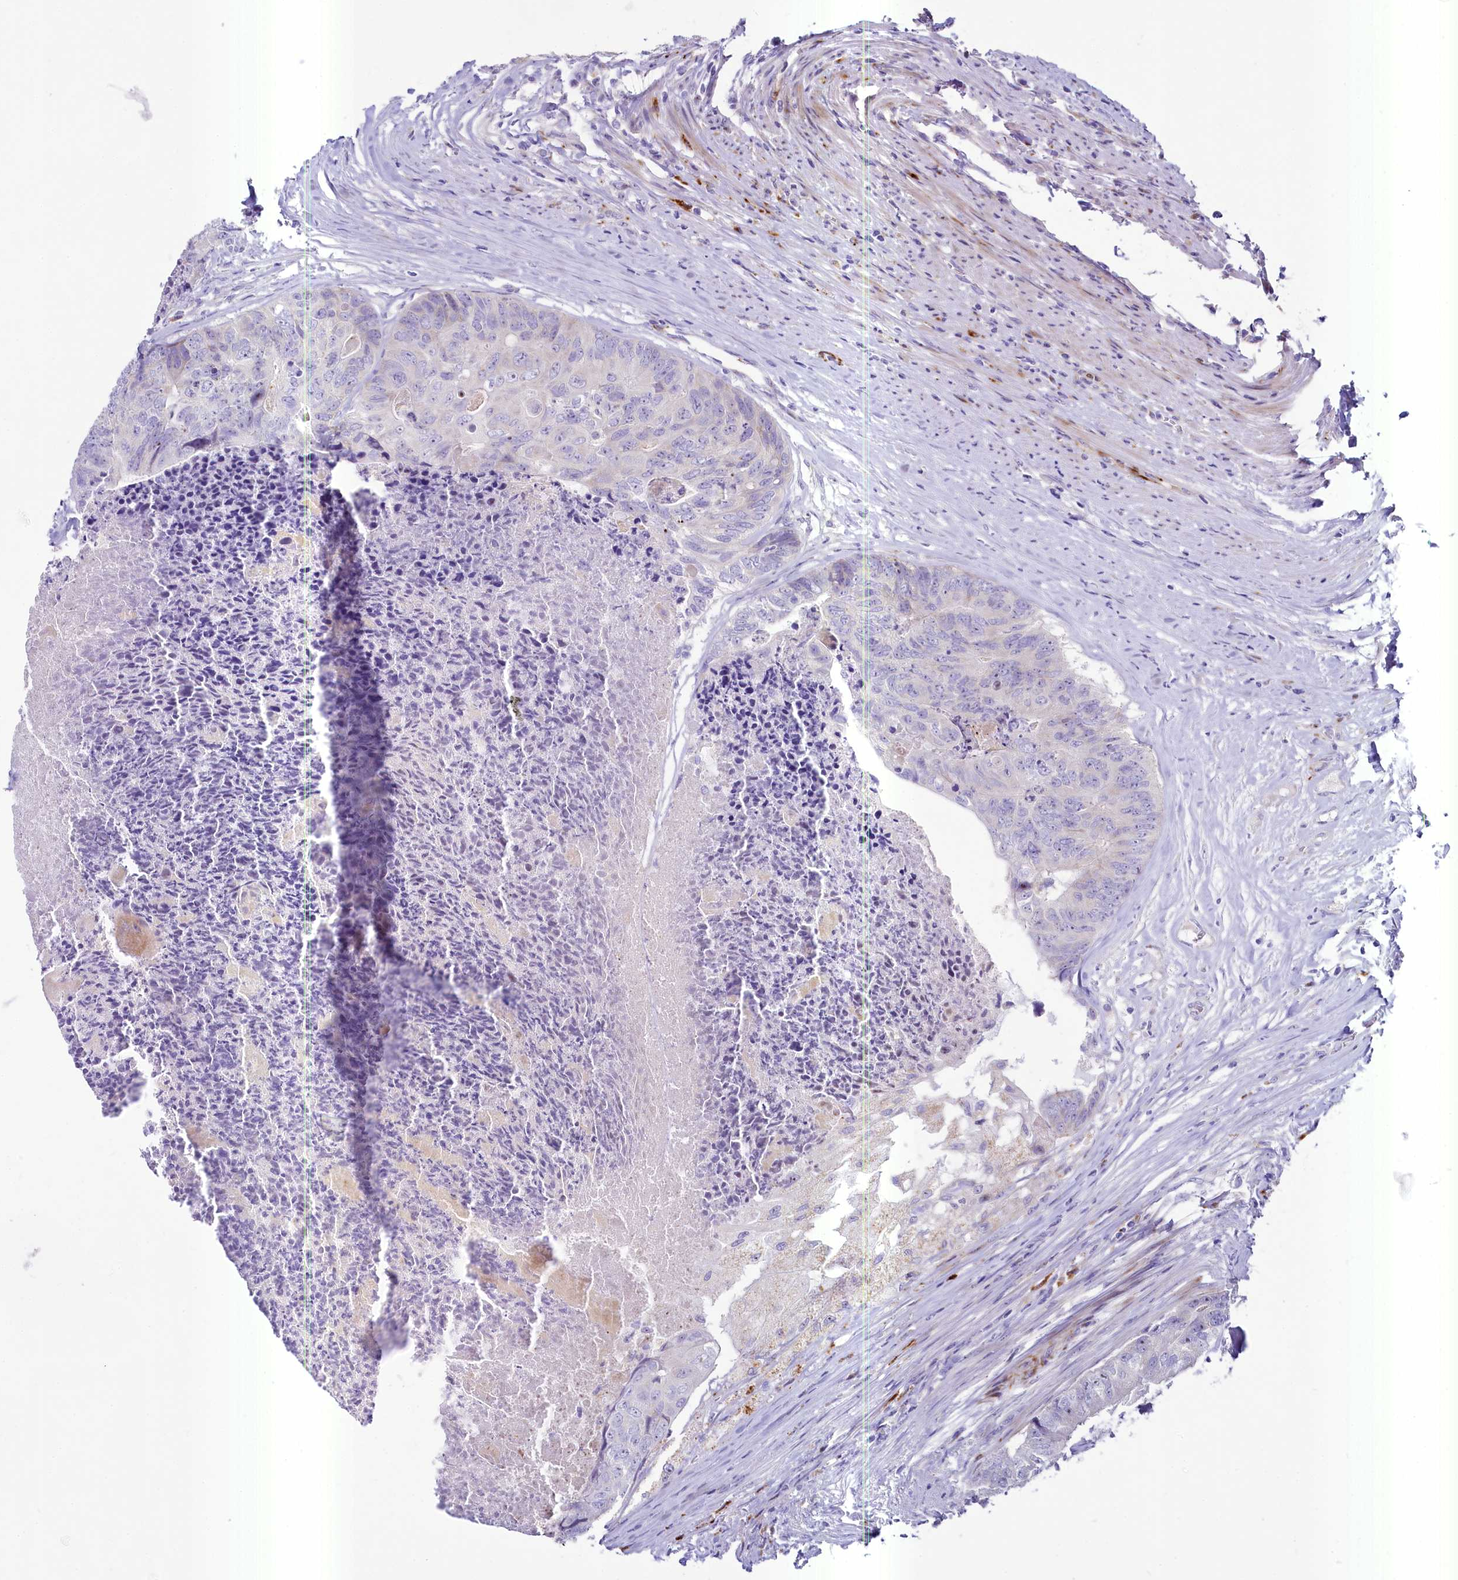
{"staining": {"intensity": "negative", "quantity": "none", "location": "none"}, "tissue": "colorectal cancer", "cell_type": "Tumor cells", "image_type": "cancer", "snomed": [{"axis": "morphology", "description": "Adenocarcinoma, NOS"}, {"axis": "topography", "description": "Colon"}], "caption": "Colorectal adenocarcinoma was stained to show a protein in brown. There is no significant expression in tumor cells. (DAB (3,3'-diaminobenzidine) IHC with hematoxylin counter stain).", "gene": "SH3TC2", "patient": {"sex": "female", "age": 67}}